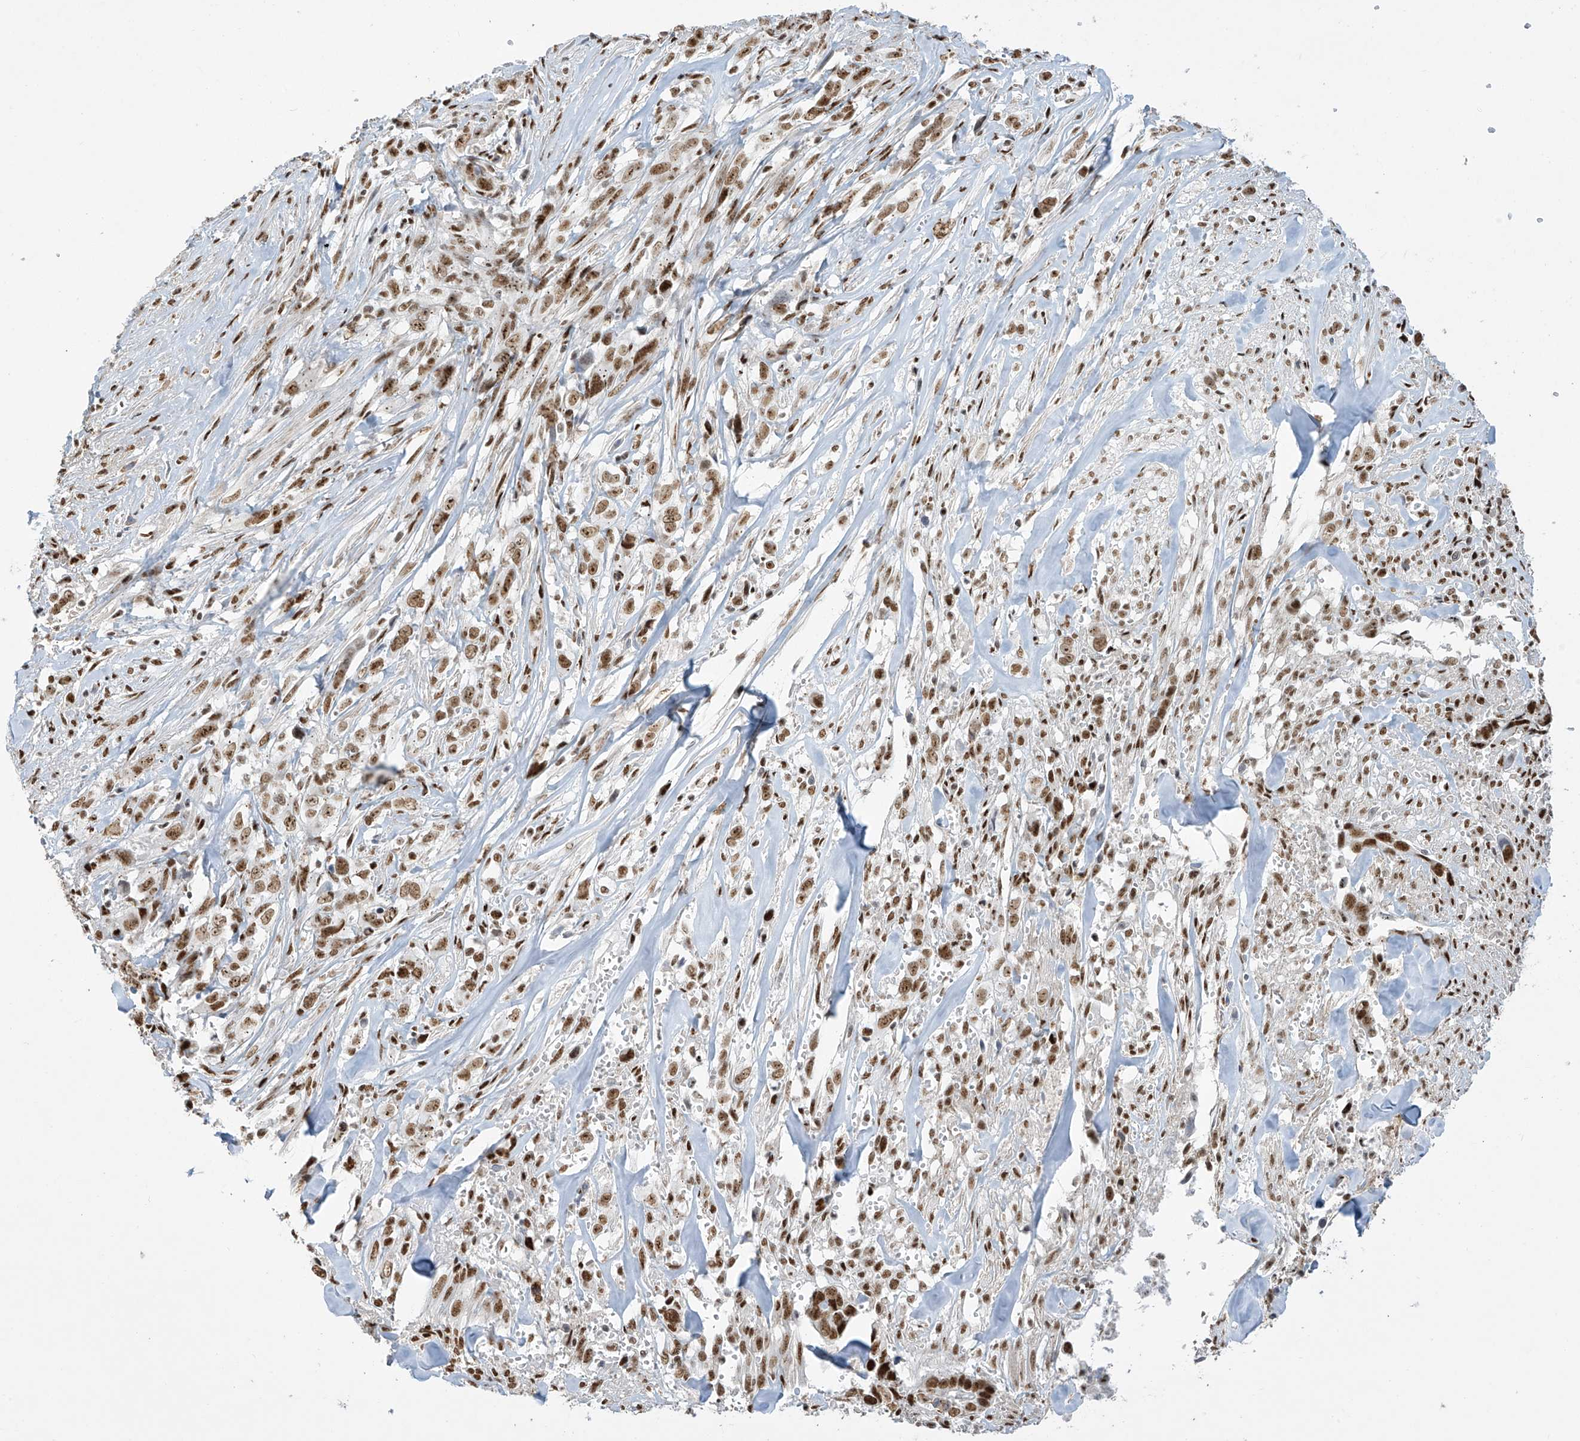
{"staining": {"intensity": "moderate", "quantity": ">75%", "location": "nuclear"}, "tissue": "liver cancer", "cell_type": "Tumor cells", "image_type": "cancer", "snomed": [{"axis": "morphology", "description": "Cholangiocarcinoma"}, {"axis": "topography", "description": "Liver"}], "caption": "High-magnification brightfield microscopy of liver cancer stained with DAB (brown) and counterstained with hematoxylin (blue). tumor cells exhibit moderate nuclear positivity is seen in approximately>75% of cells.", "gene": "MS4A6A", "patient": {"sex": "female", "age": 79}}